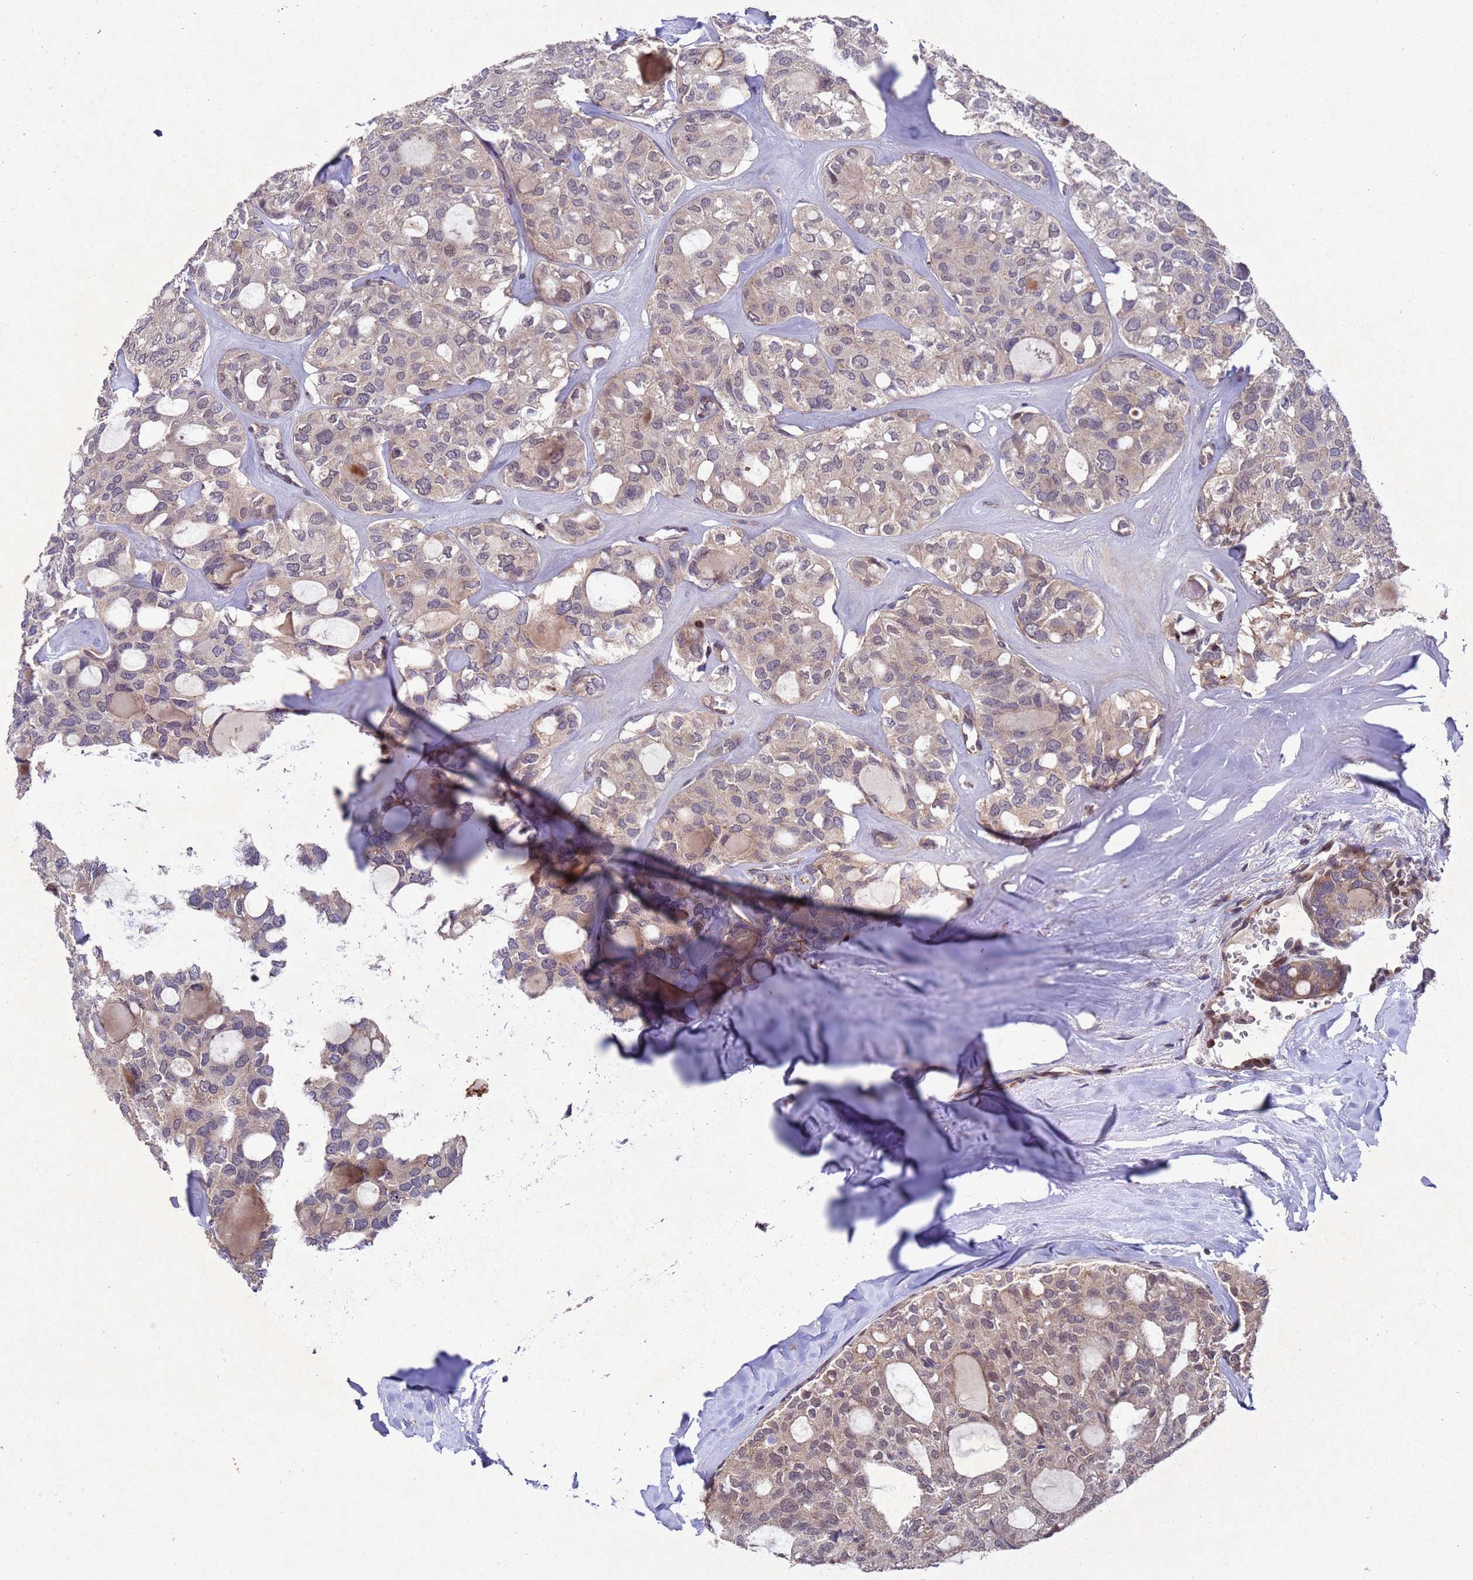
{"staining": {"intensity": "weak", "quantity": "25%-75%", "location": "cytoplasmic/membranous,nuclear"}, "tissue": "thyroid cancer", "cell_type": "Tumor cells", "image_type": "cancer", "snomed": [{"axis": "morphology", "description": "Follicular adenoma carcinoma, NOS"}, {"axis": "topography", "description": "Thyroid gland"}], "caption": "Protein staining of follicular adenoma carcinoma (thyroid) tissue displays weak cytoplasmic/membranous and nuclear expression in about 25%-75% of tumor cells.", "gene": "TBK1", "patient": {"sex": "male", "age": 75}}